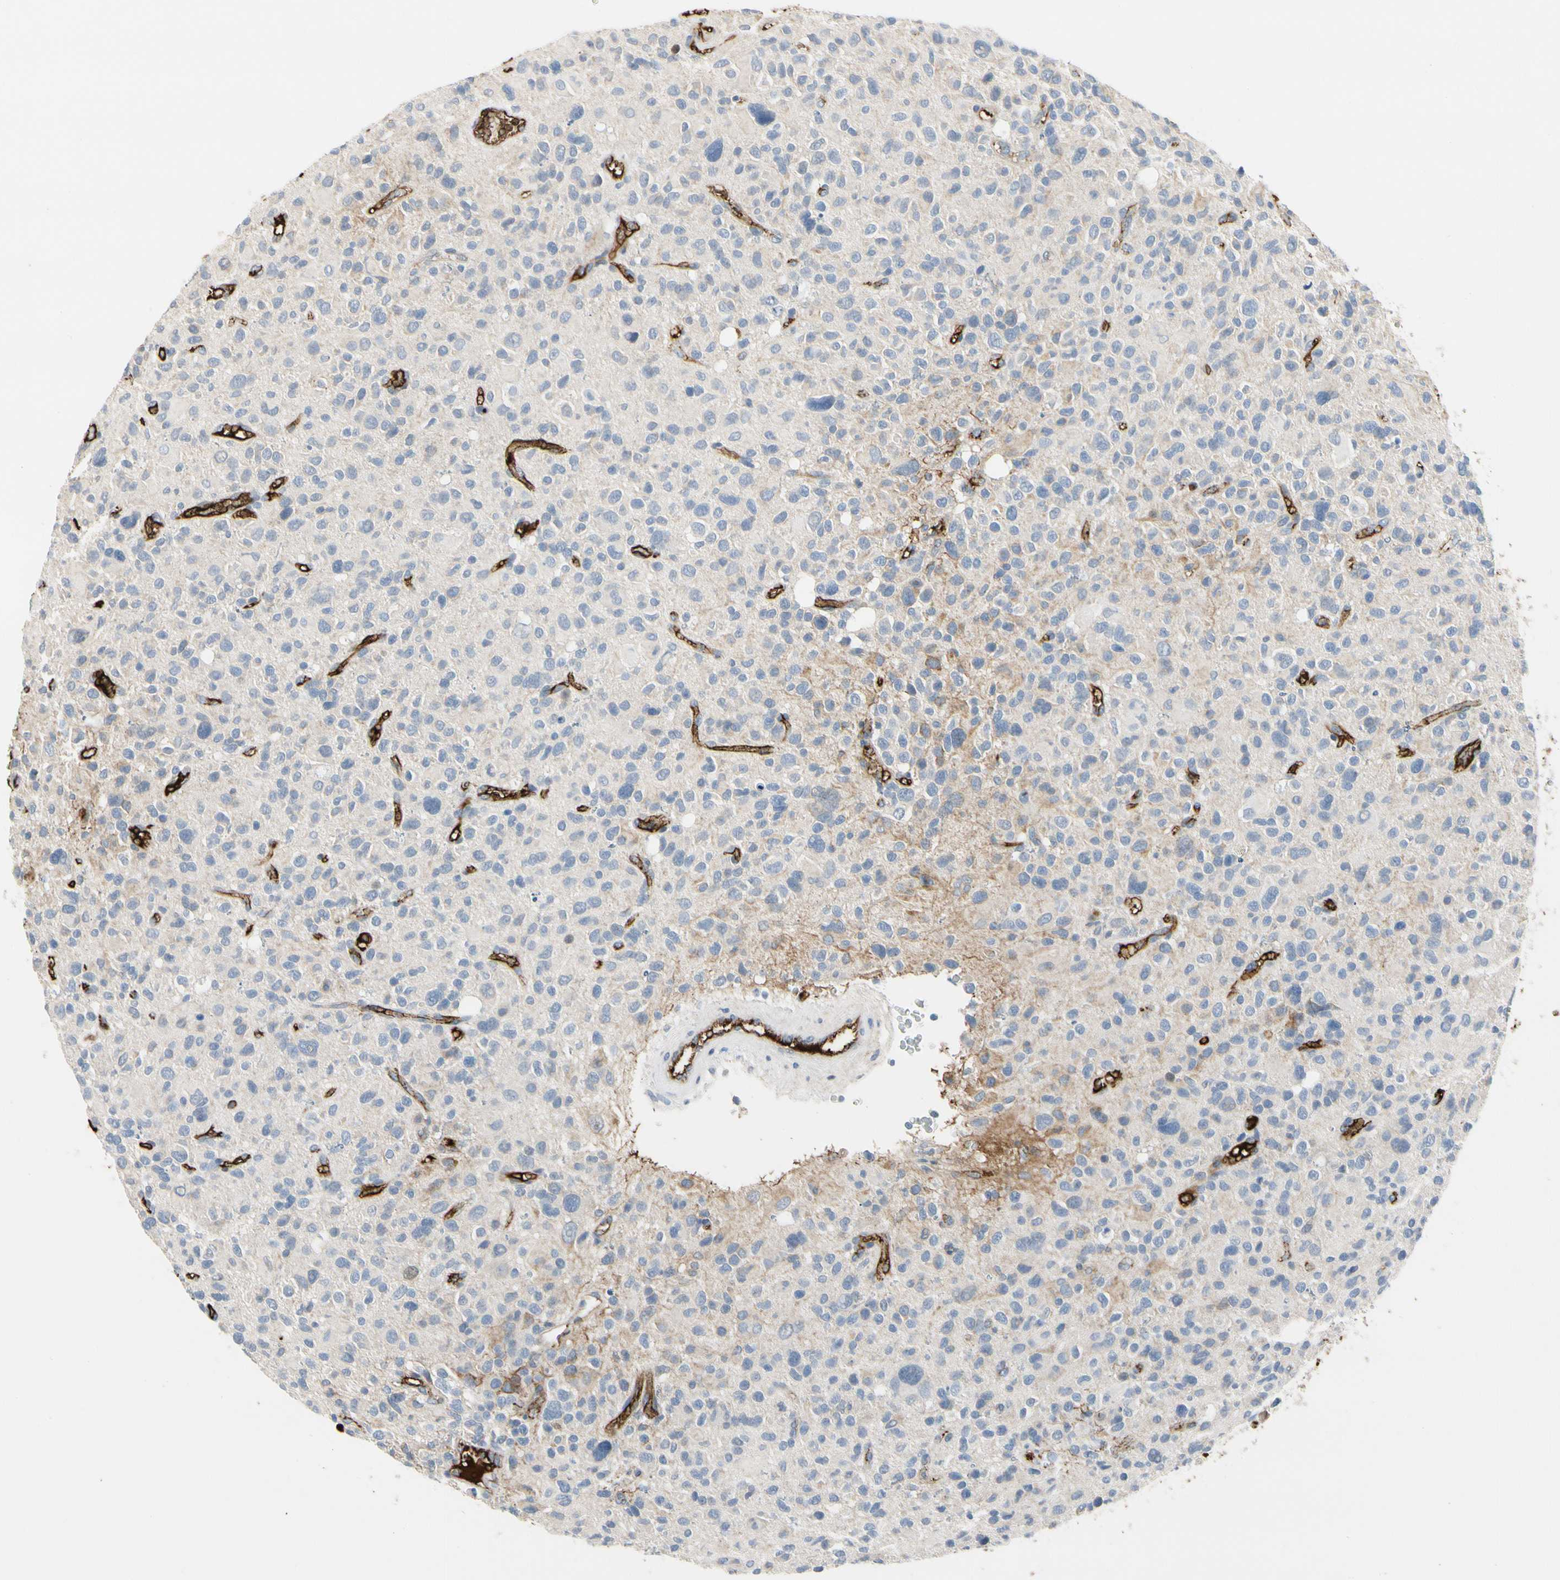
{"staining": {"intensity": "weak", "quantity": "25%-75%", "location": "cytoplasmic/membranous"}, "tissue": "glioma", "cell_type": "Tumor cells", "image_type": "cancer", "snomed": [{"axis": "morphology", "description": "Glioma, malignant, High grade"}, {"axis": "topography", "description": "Brain"}], "caption": "High-grade glioma (malignant) was stained to show a protein in brown. There is low levels of weak cytoplasmic/membranous positivity in about 25%-75% of tumor cells. The protein of interest is stained brown, and the nuclei are stained in blue (DAB IHC with brightfield microscopy, high magnification).", "gene": "FGB", "patient": {"sex": "male", "age": 48}}